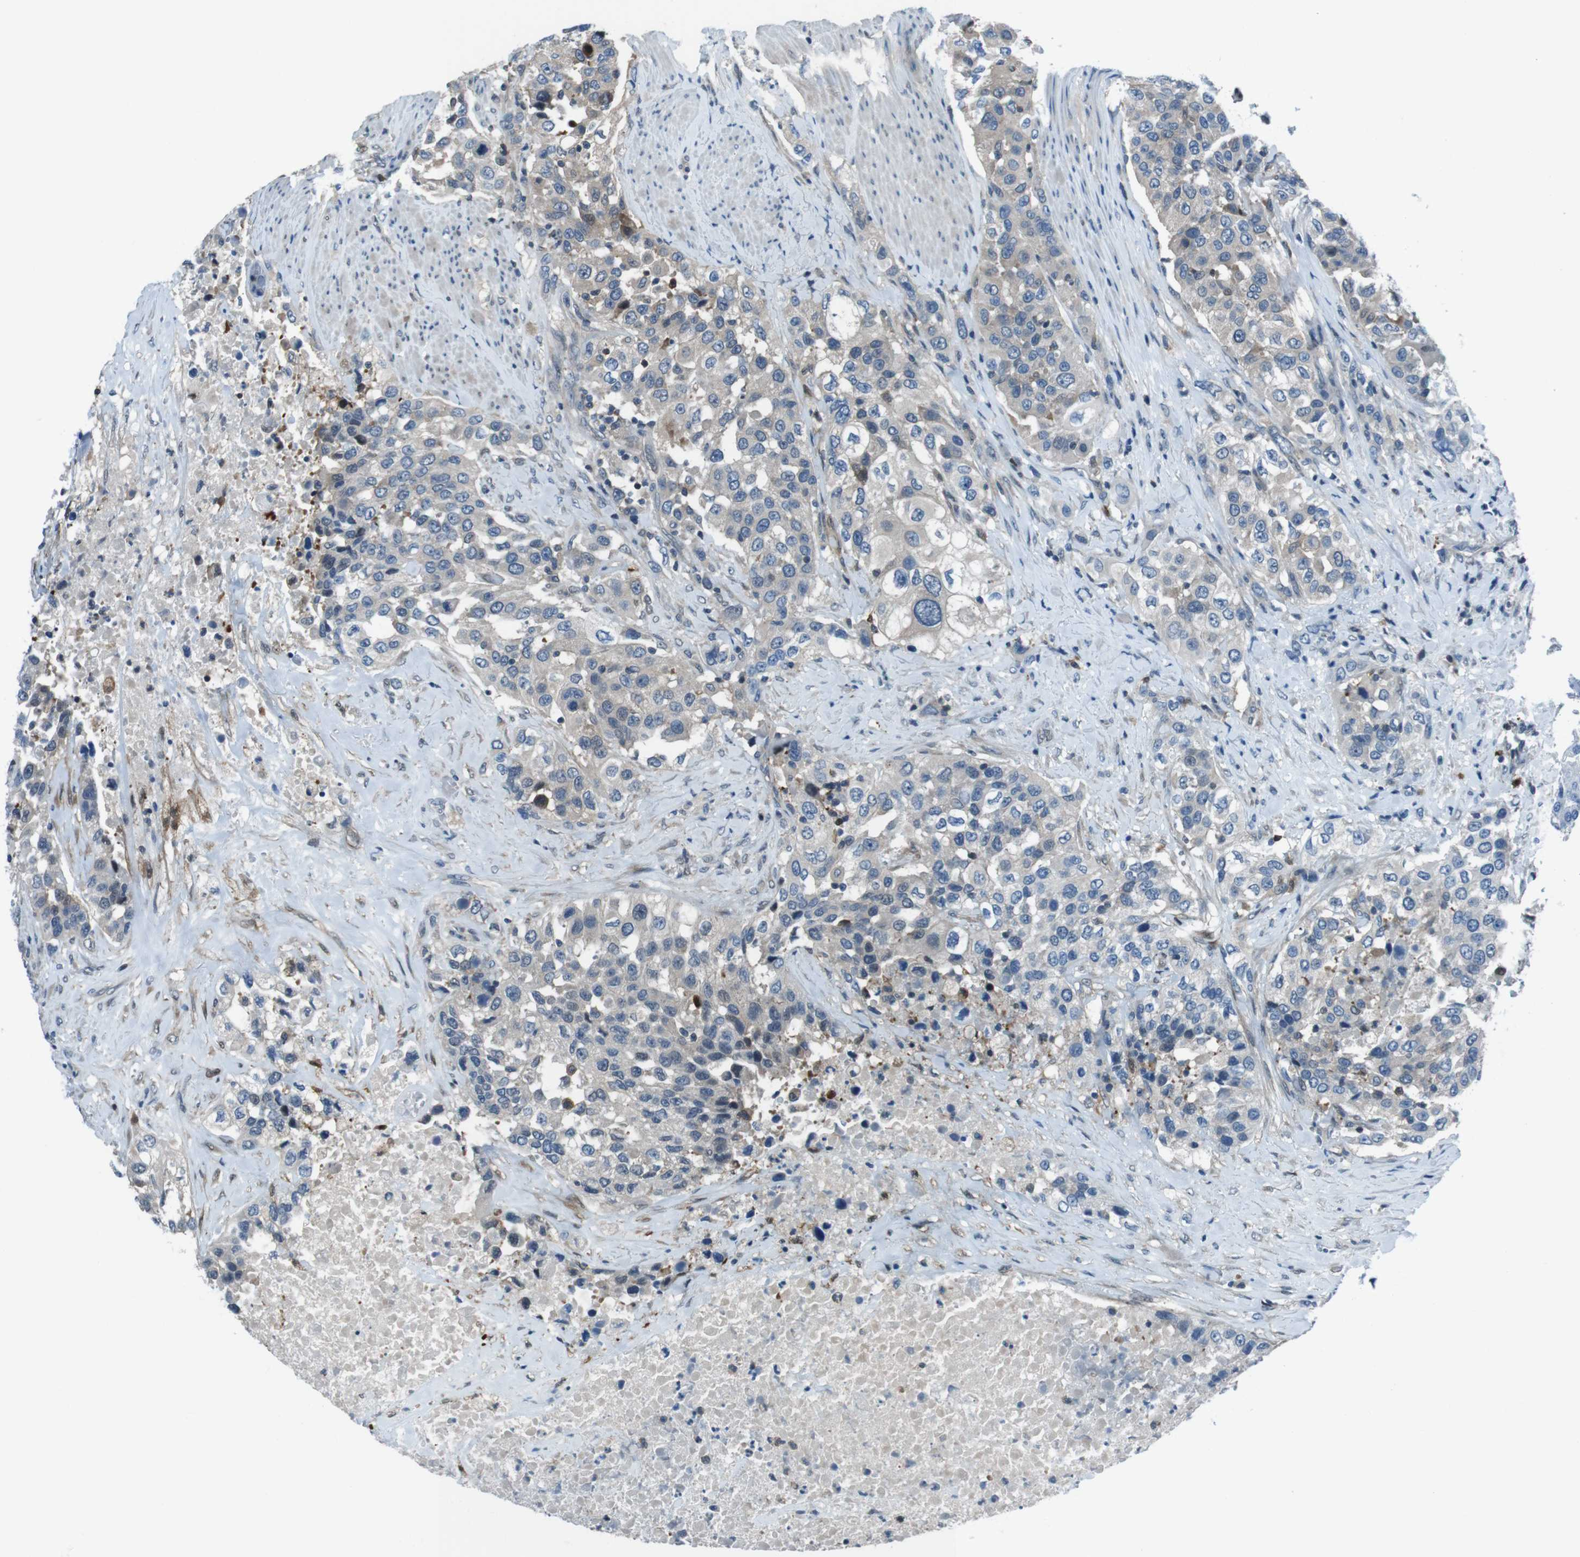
{"staining": {"intensity": "weak", "quantity": "<25%", "location": "cytoplasmic/membranous"}, "tissue": "urothelial cancer", "cell_type": "Tumor cells", "image_type": "cancer", "snomed": [{"axis": "morphology", "description": "Urothelial carcinoma, High grade"}, {"axis": "topography", "description": "Urinary bladder"}], "caption": "Tumor cells show no significant protein positivity in urothelial cancer.", "gene": "NANOS2", "patient": {"sex": "female", "age": 80}}